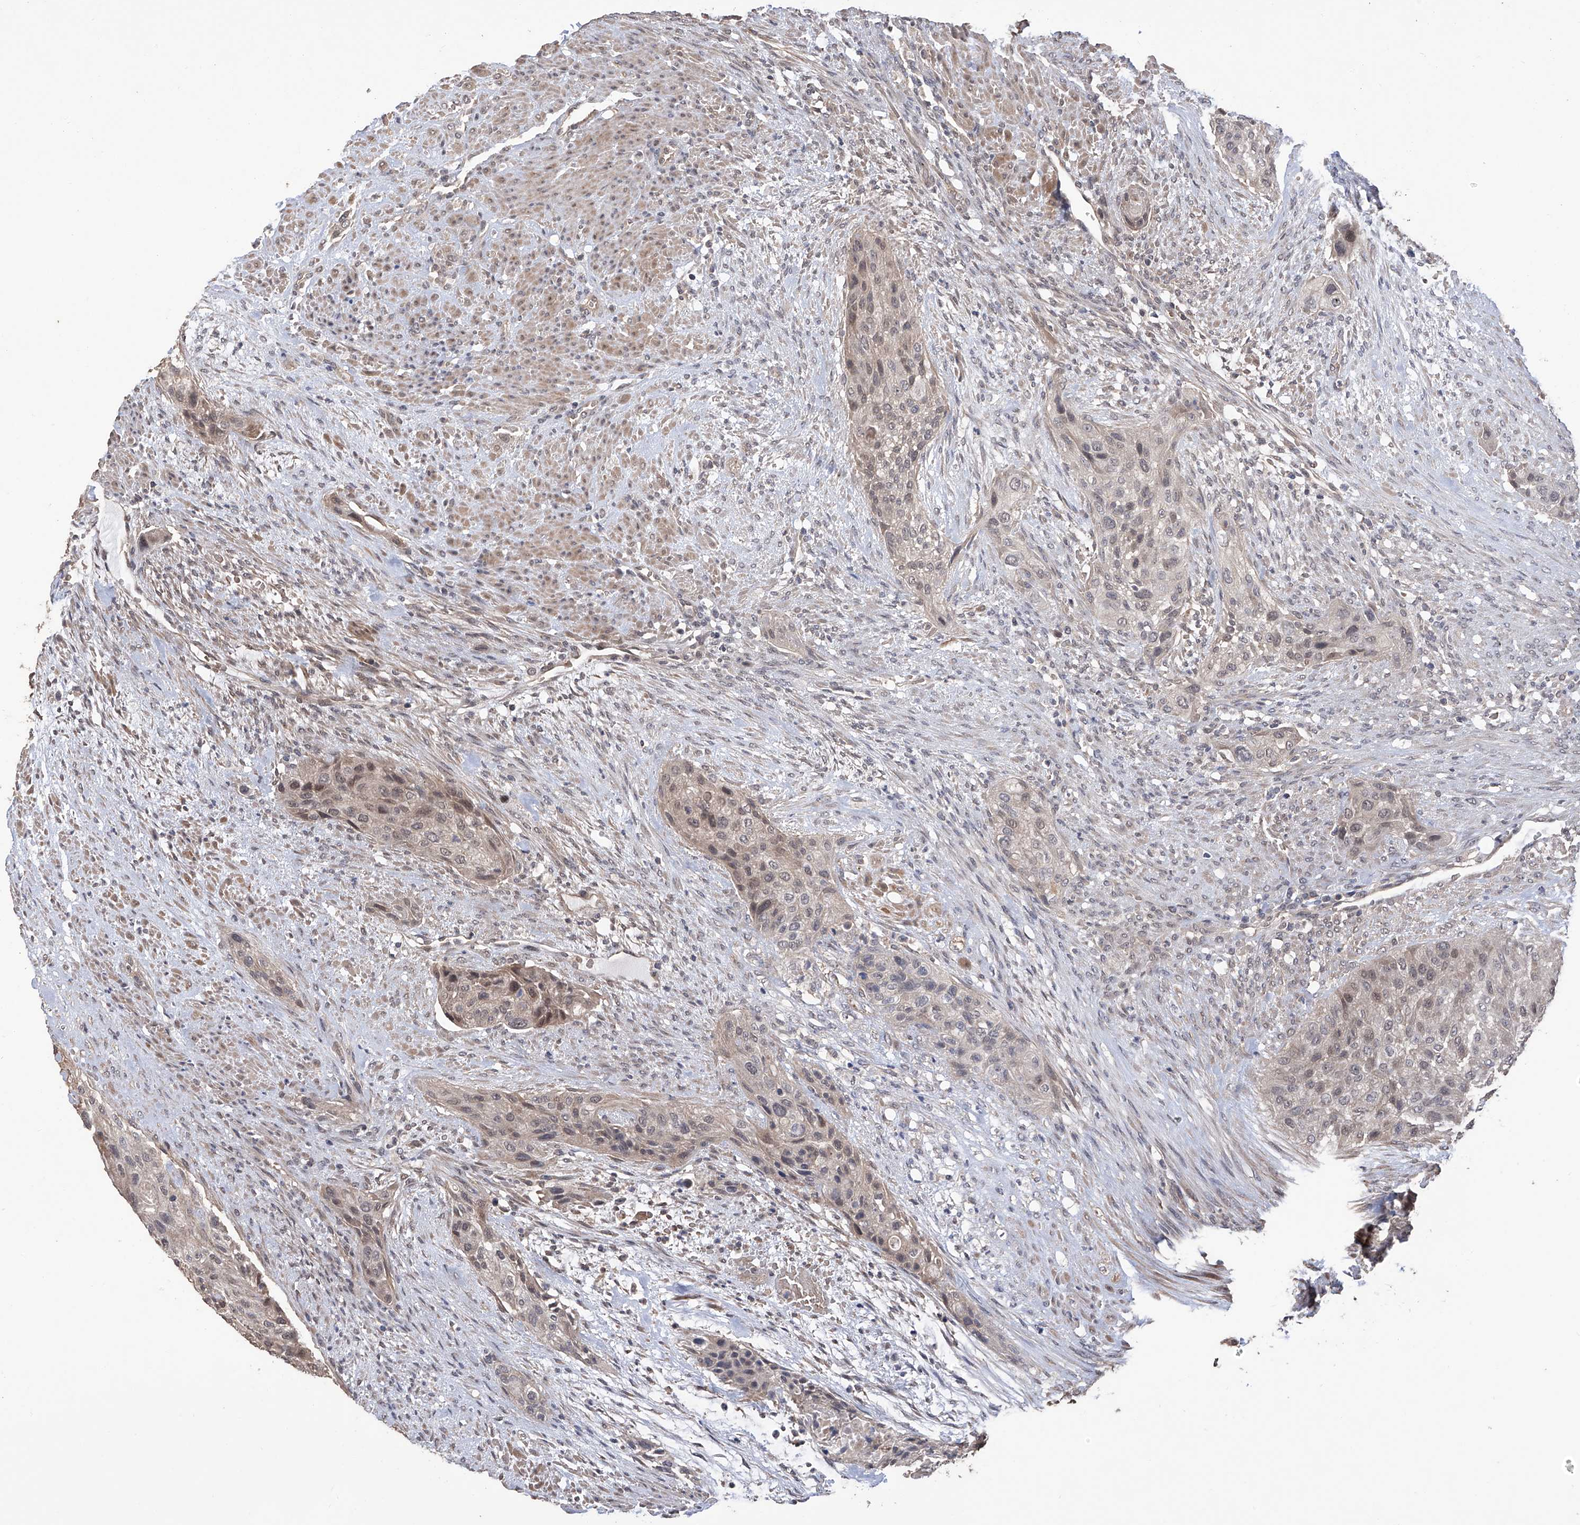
{"staining": {"intensity": "weak", "quantity": "25%-75%", "location": "nuclear"}, "tissue": "urothelial cancer", "cell_type": "Tumor cells", "image_type": "cancer", "snomed": [{"axis": "morphology", "description": "Urothelial carcinoma, High grade"}, {"axis": "topography", "description": "Urinary bladder"}], "caption": "The immunohistochemical stain highlights weak nuclear staining in tumor cells of urothelial carcinoma (high-grade) tissue.", "gene": "LYSMD4", "patient": {"sex": "male", "age": 35}}